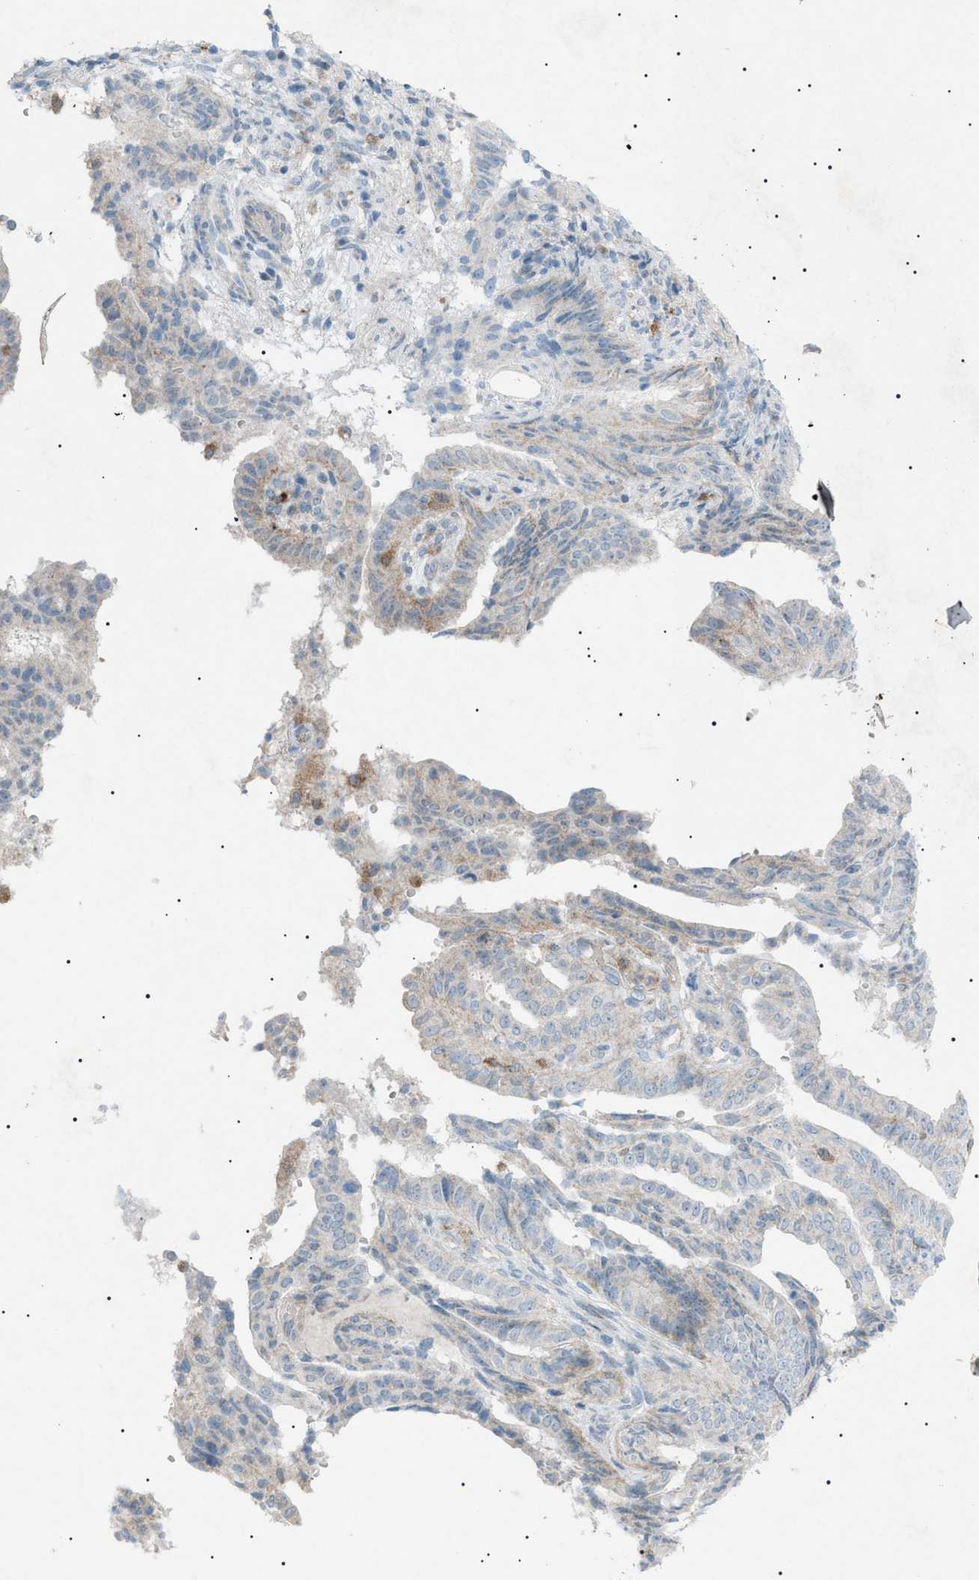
{"staining": {"intensity": "weak", "quantity": "<25%", "location": "cytoplasmic/membranous"}, "tissue": "endometrial cancer", "cell_type": "Tumor cells", "image_type": "cancer", "snomed": [{"axis": "morphology", "description": "Adenocarcinoma, NOS"}, {"axis": "topography", "description": "Endometrium"}], "caption": "There is no significant expression in tumor cells of endometrial cancer (adenocarcinoma).", "gene": "BTK", "patient": {"sex": "female", "age": 58}}